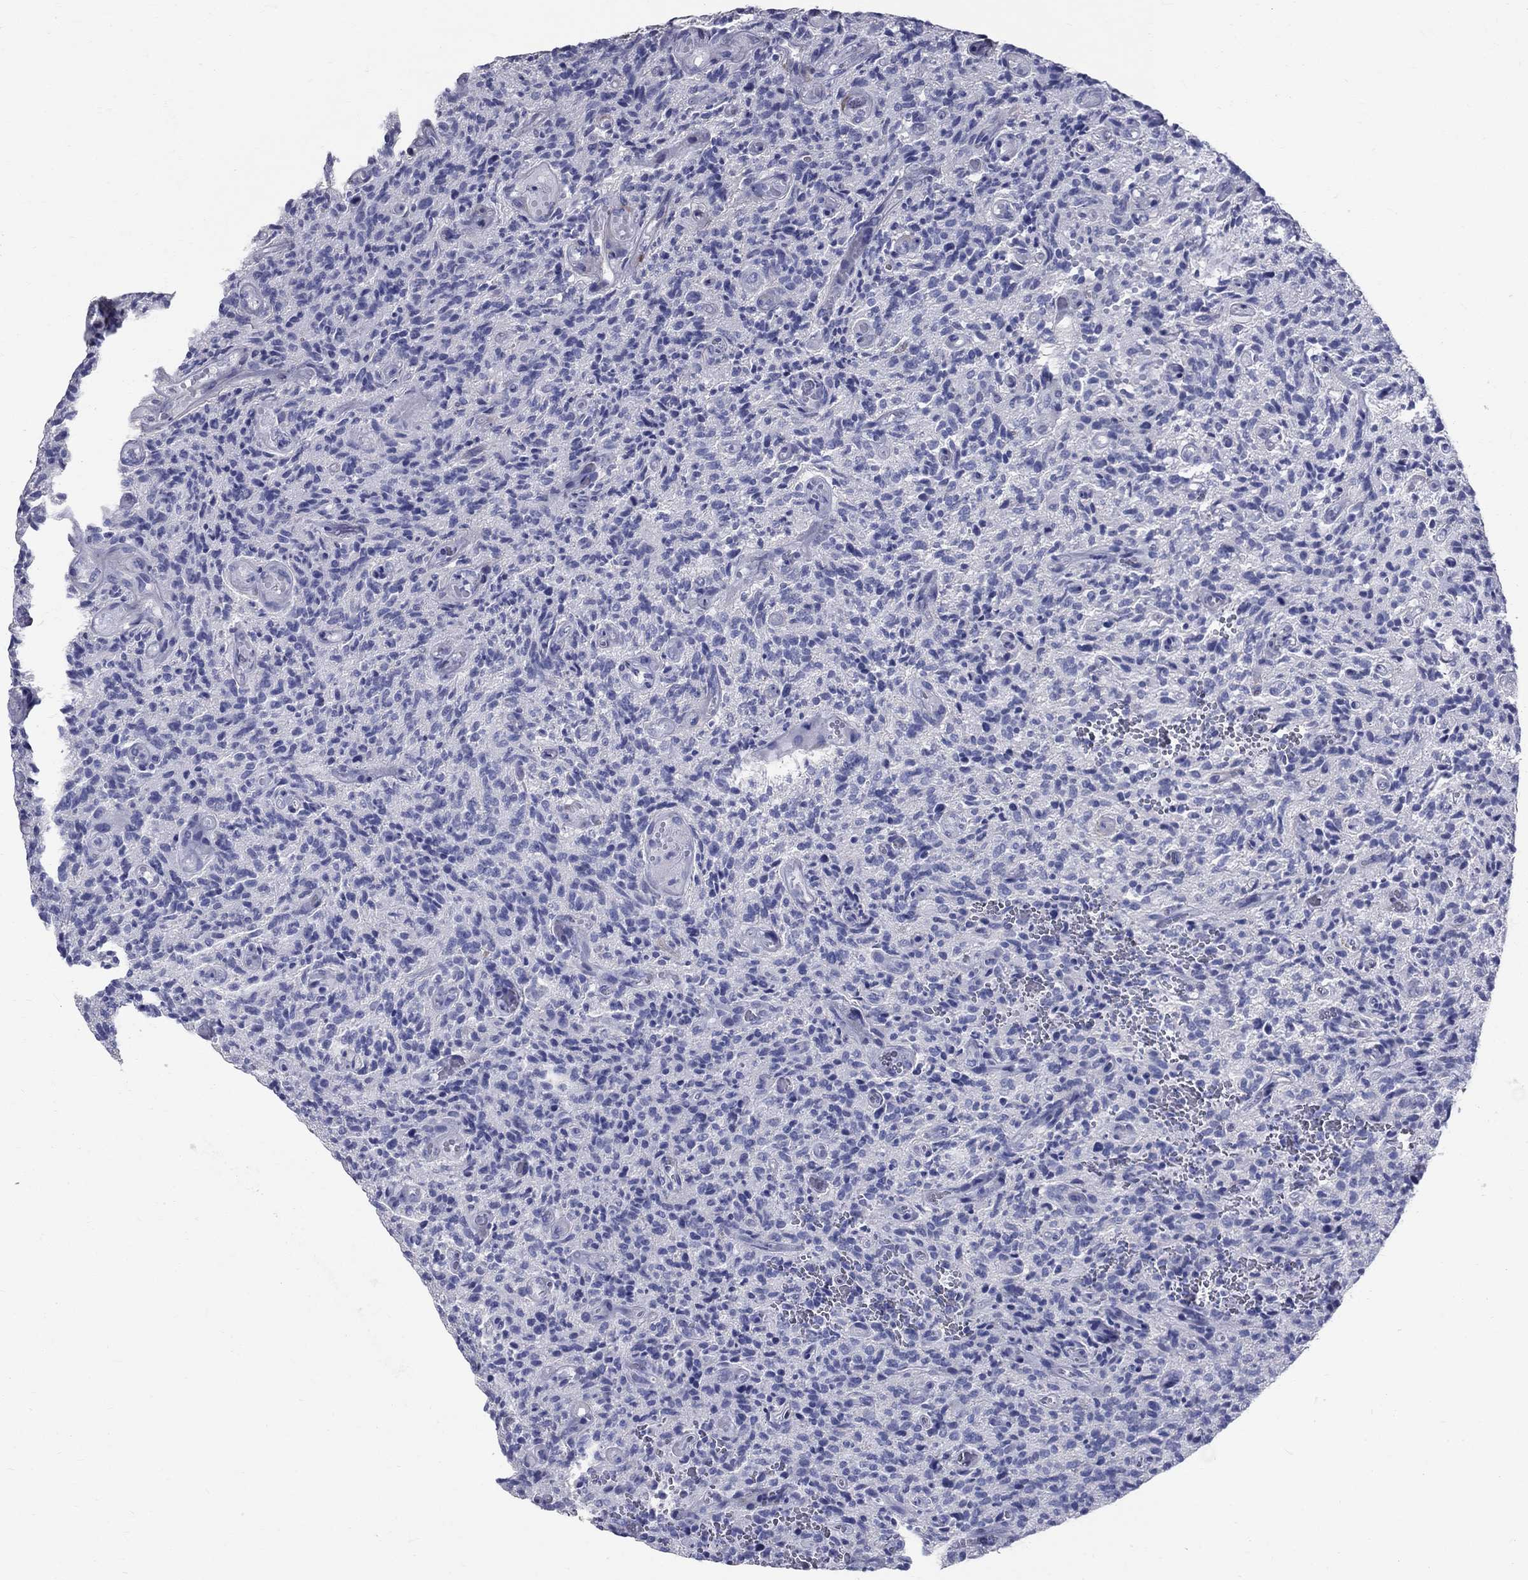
{"staining": {"intensity": "negative", "quantity": "none", "location": "none"}, "tissue": "glioma", "cell_type": "Tumor cells", "image_type": "cancer", "snomed": [{"axis": "morphology", "description": "Glioma, malignant, High grade"}, {"axis": "topography", "description": "Brain"}], "caption": "This histopathology image is of glioma stained with IHC to label a protein in brown with the nuclei are counter-stained blue. There is no positivity in tumor cells.", "gene": "ANXA10", "patient": {"sex": "male", "age": 64}}